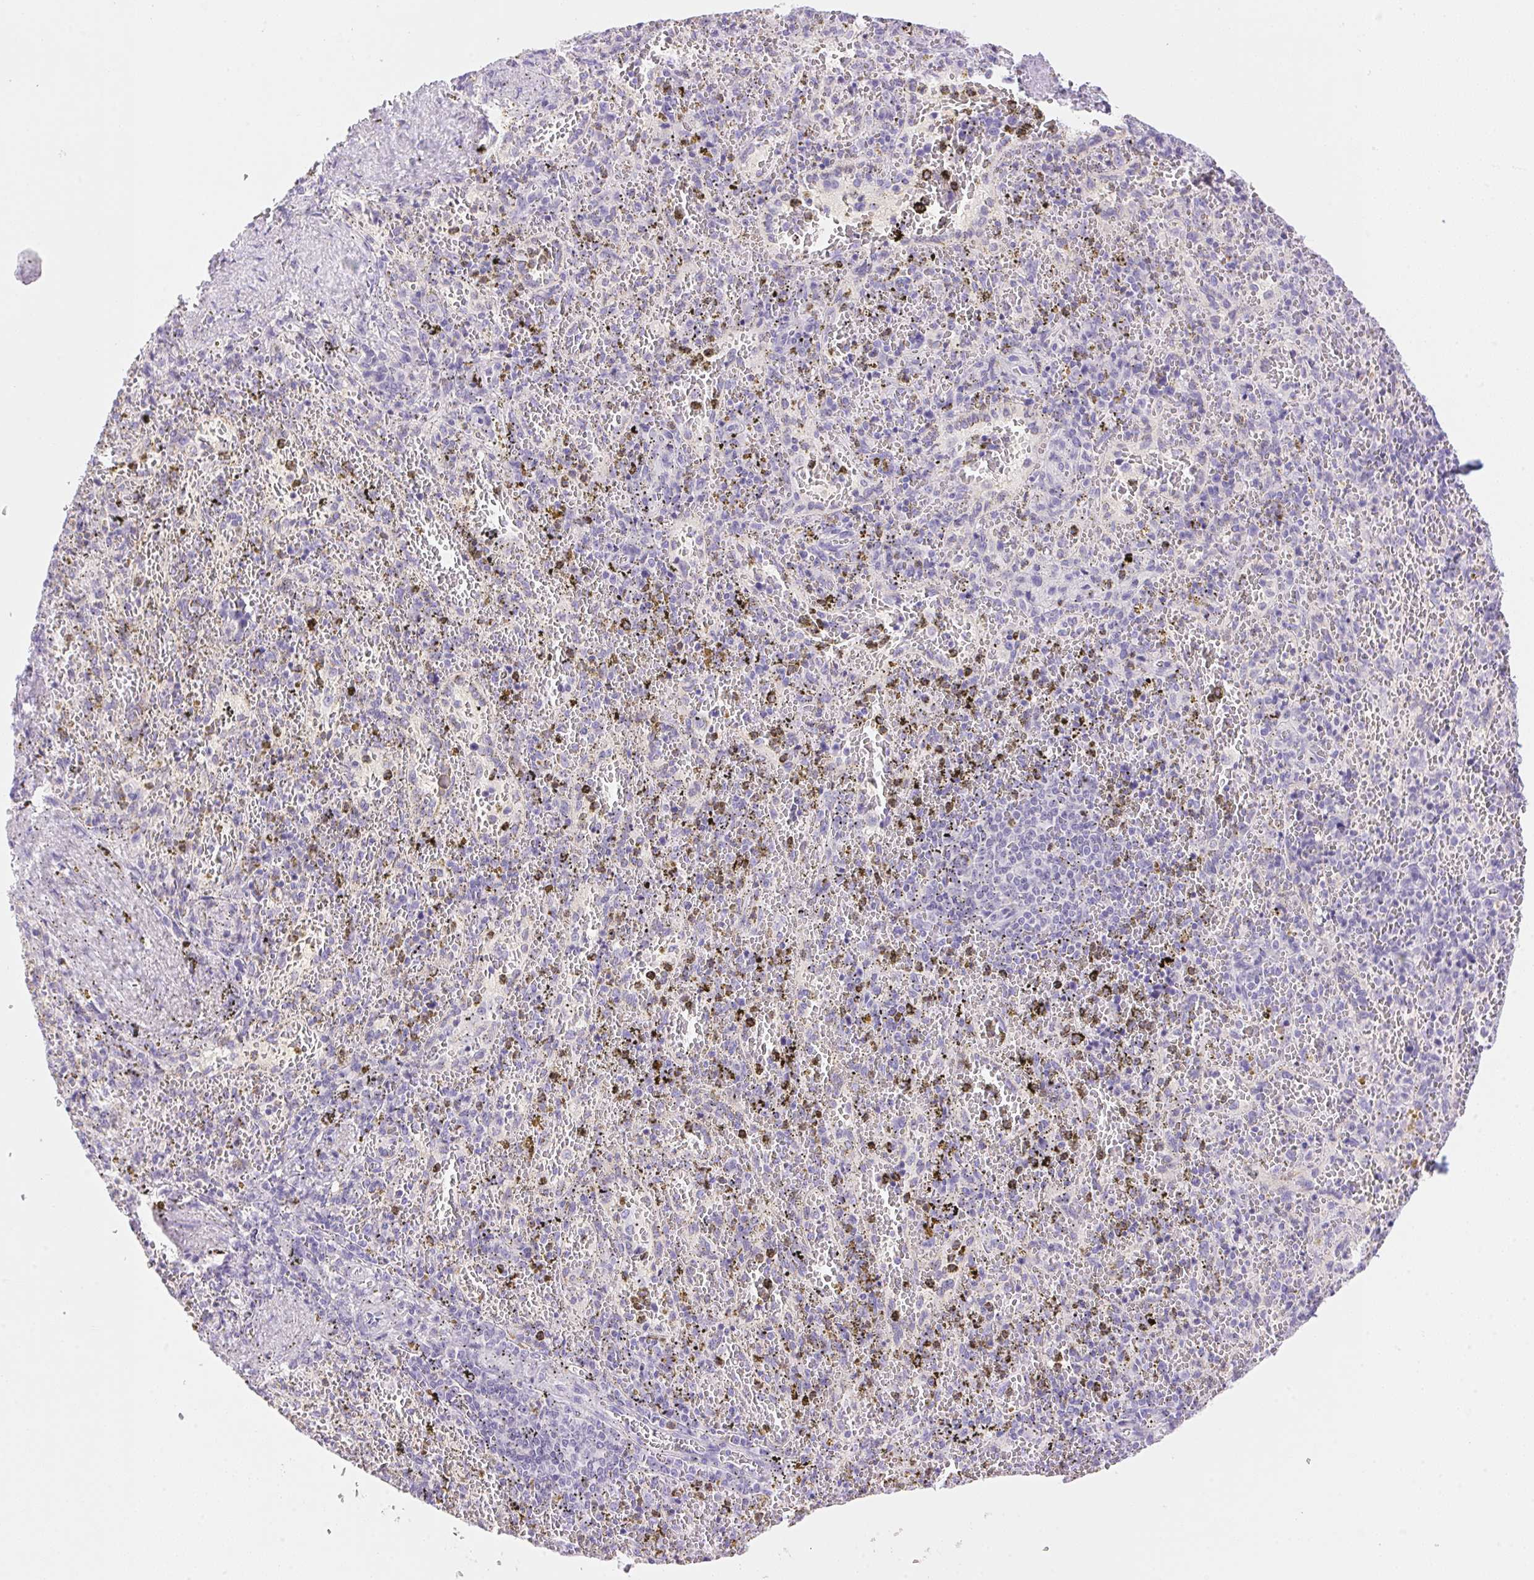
{"staining": {"intensity": "negative", "quantity": "none", "location": "none"}, "tissue": "spleen", "cell_type": "Cells in red pulp", "image_type": "normal", "snomed": [{"axis": "morphology", "description": "Normal tissue, NOS"}, {"axis": "topography", "description": "Spleen"}], "caption": "Cells in red pulp show no significant protein positivity in normal spleen.", "gene": "DHCR24", "patient": {"sex": "female", "age": 50}}